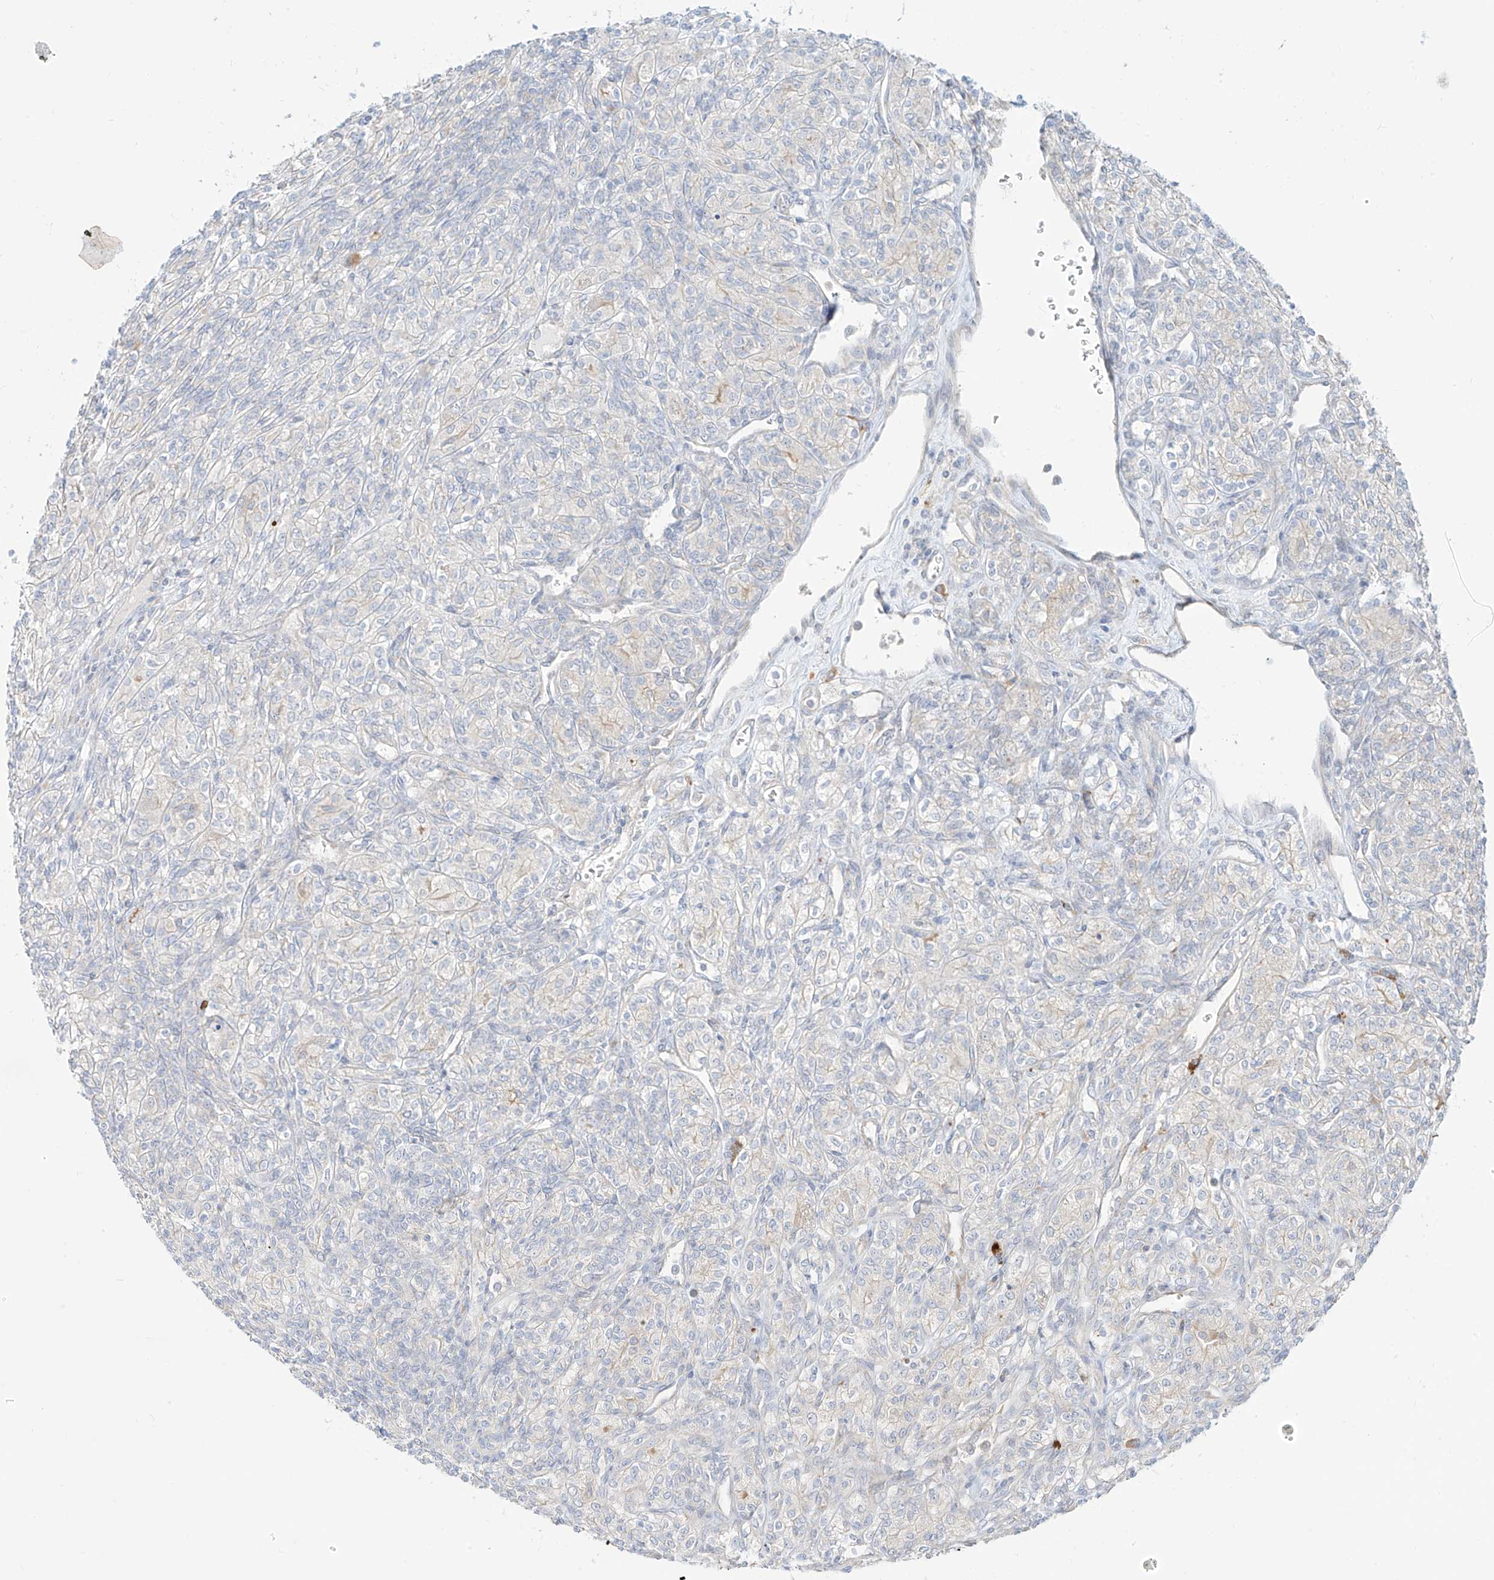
{"staining": {"intensity": "negative", "quantity": "none", "location": "none"}, "tissue": "renal cancer", "cell_type": "Tumor cells", "image_type": "cancer", "snomed": [{"axis": "morphology", "description": "Adenocarcinoma, NOS"}, {"axis": "topography", "description": "Kidney"}], "caption": "Tumor cells show no significant protein expression in renal cancer. (Stains: DAB (3,3'-diaminobenzidine) immunohistochemistry with hematoxylin counter stain, Microscopy: brightfield microscopy at high magnification).", "gene": "SYTL3", "patient": {"sex": "male", "age": 77}}